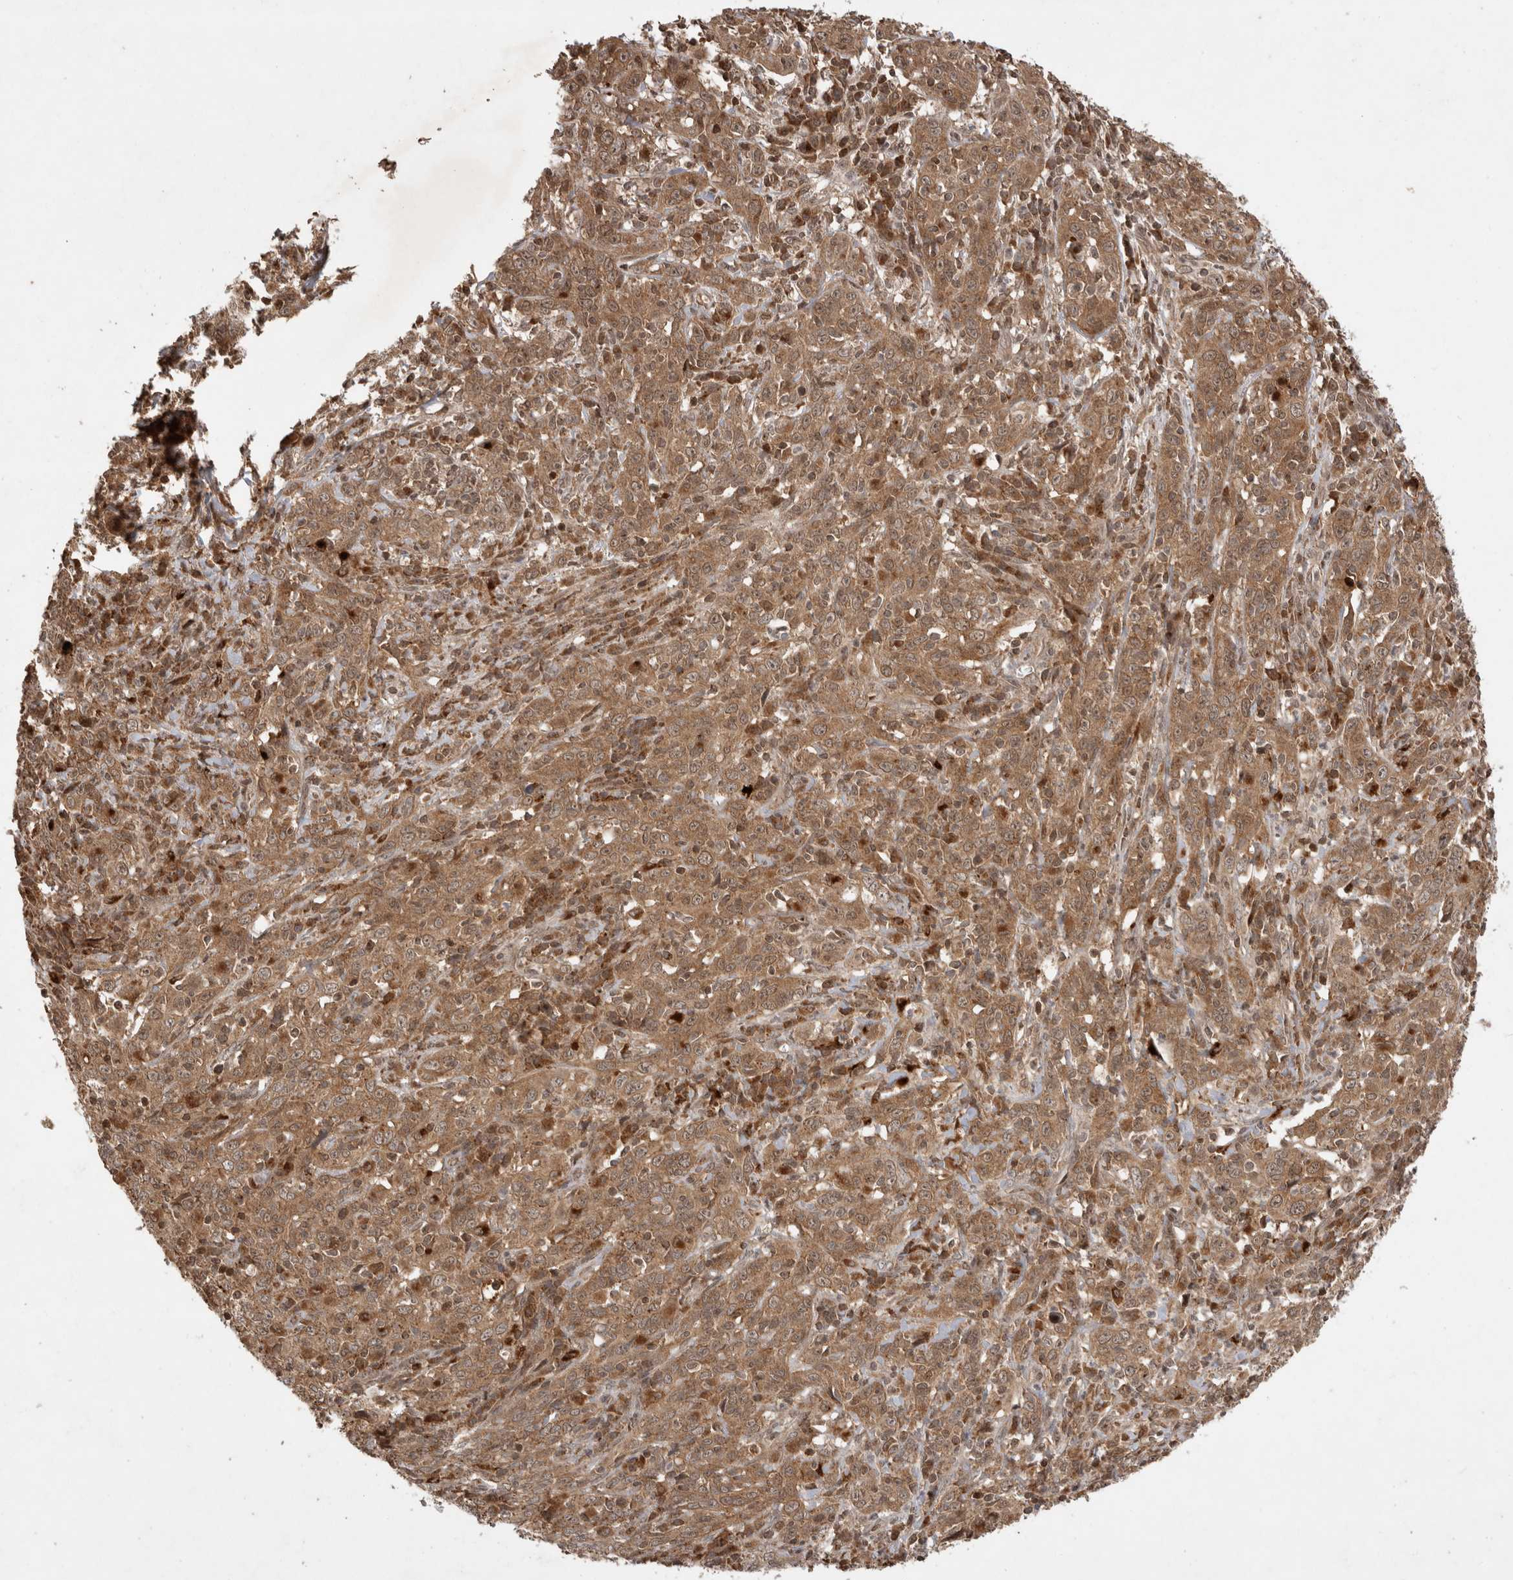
{"staining": {"intensity": "moderate", "quantity": ">75%", "location": "cytoplasmic/membranous"}, "tissue": "cervical cancer", "cell_type": "Tumor cells", "image_type": "cancer", "snomed": [{"axis": "morphology", "description": "Squamous cell carcinoma, NOS"}, {"axis": "topography", "description": "Cervix"}], "caption": "Brown immunohistochemical staining in cervical cancer (squamous cell carcinoma) demonstrates moderate cytoplasmic/membranous positivity in about >75% of tumor cells.", "gene": "FAM221A", "patient": {"sex": "female", "age": 46}}